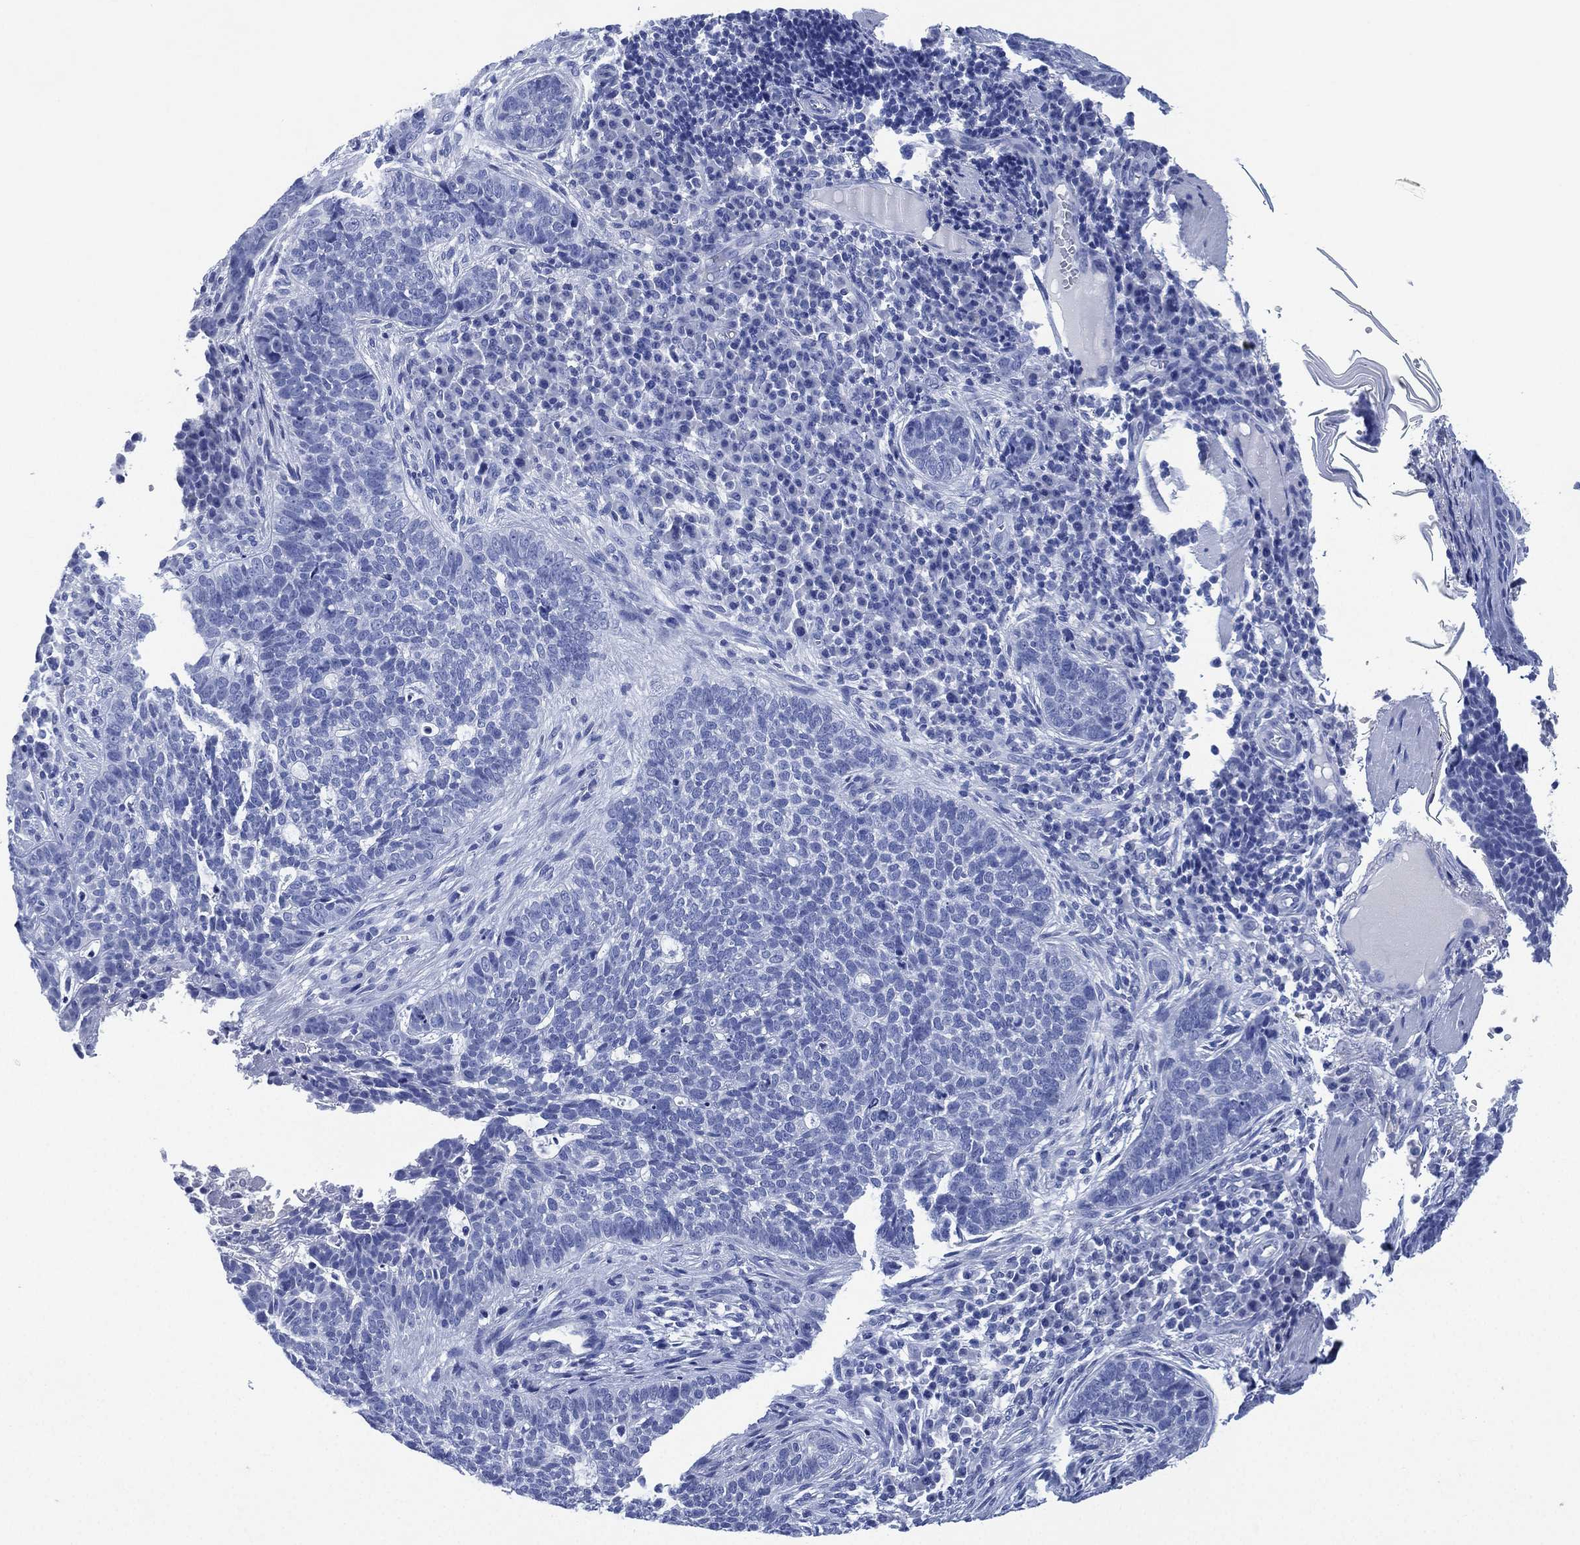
{"staining": {"intensity": "negative", "quantity": "none", "location": "none"}, "tissue": "skin cancer", "cell_type": "Tumor cells", "image_type": "cancer", "snomed": [{"axis": "morphology", "description": "Basal cell carcinoma"}, {"axis": "topography", "description": "Skin"}], "caption": "This is an IHC image of skin cancer. There is no staining in tumor cells.", "gene": "SIGLECL1", "patient": {"sex": "female", "age": 69}}